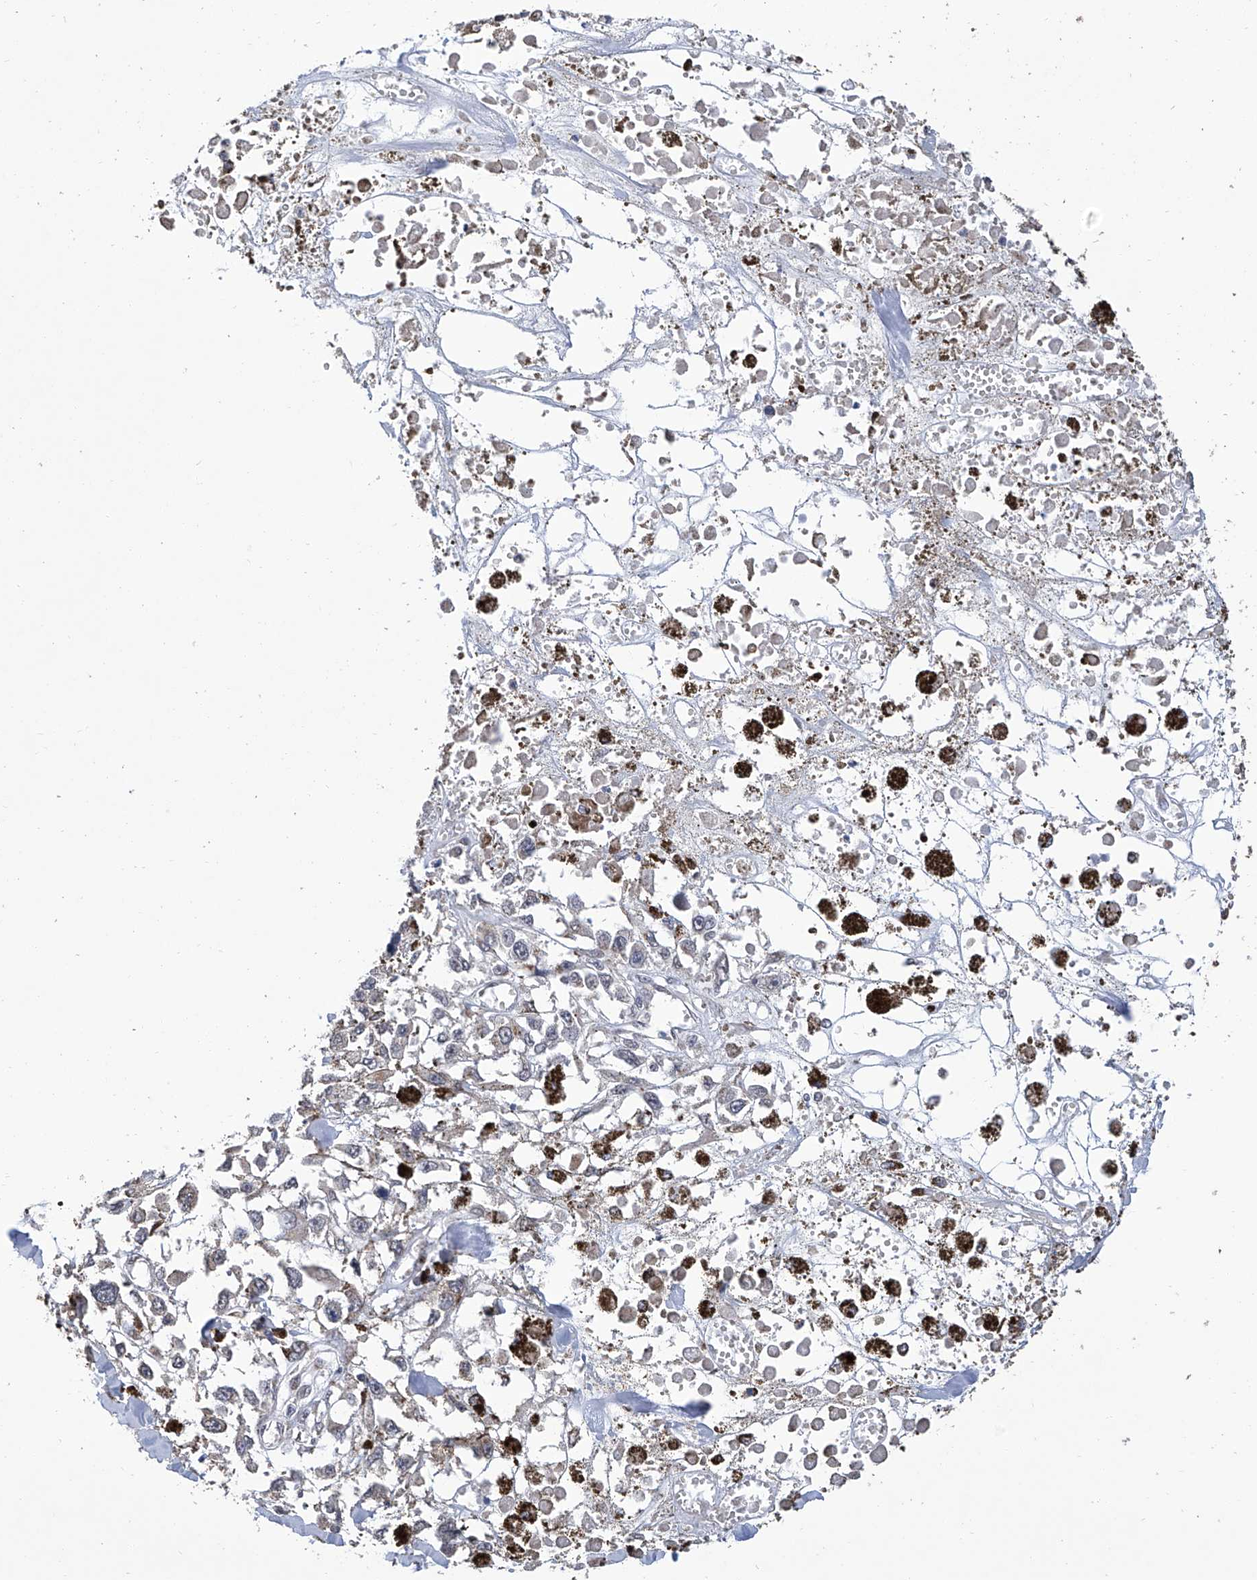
{"staining": {"intensity": "negative", "quantity": "none", "location": "none"}, "tissue": "melanoma", "cell_type": "Tumor cells", "image_type": "cancer", "snomed": [{"axis": "morphology", "description": "Malignant melanoma, Metastatic site"}, {"axis": "topography", "description": "Lymph node"}], "caption": "A micrograph of melanoma stained for a protein shows no brown staining in tumor cells.", "gene": "GPT", "patient": {"sex": "male", "age": 59}}